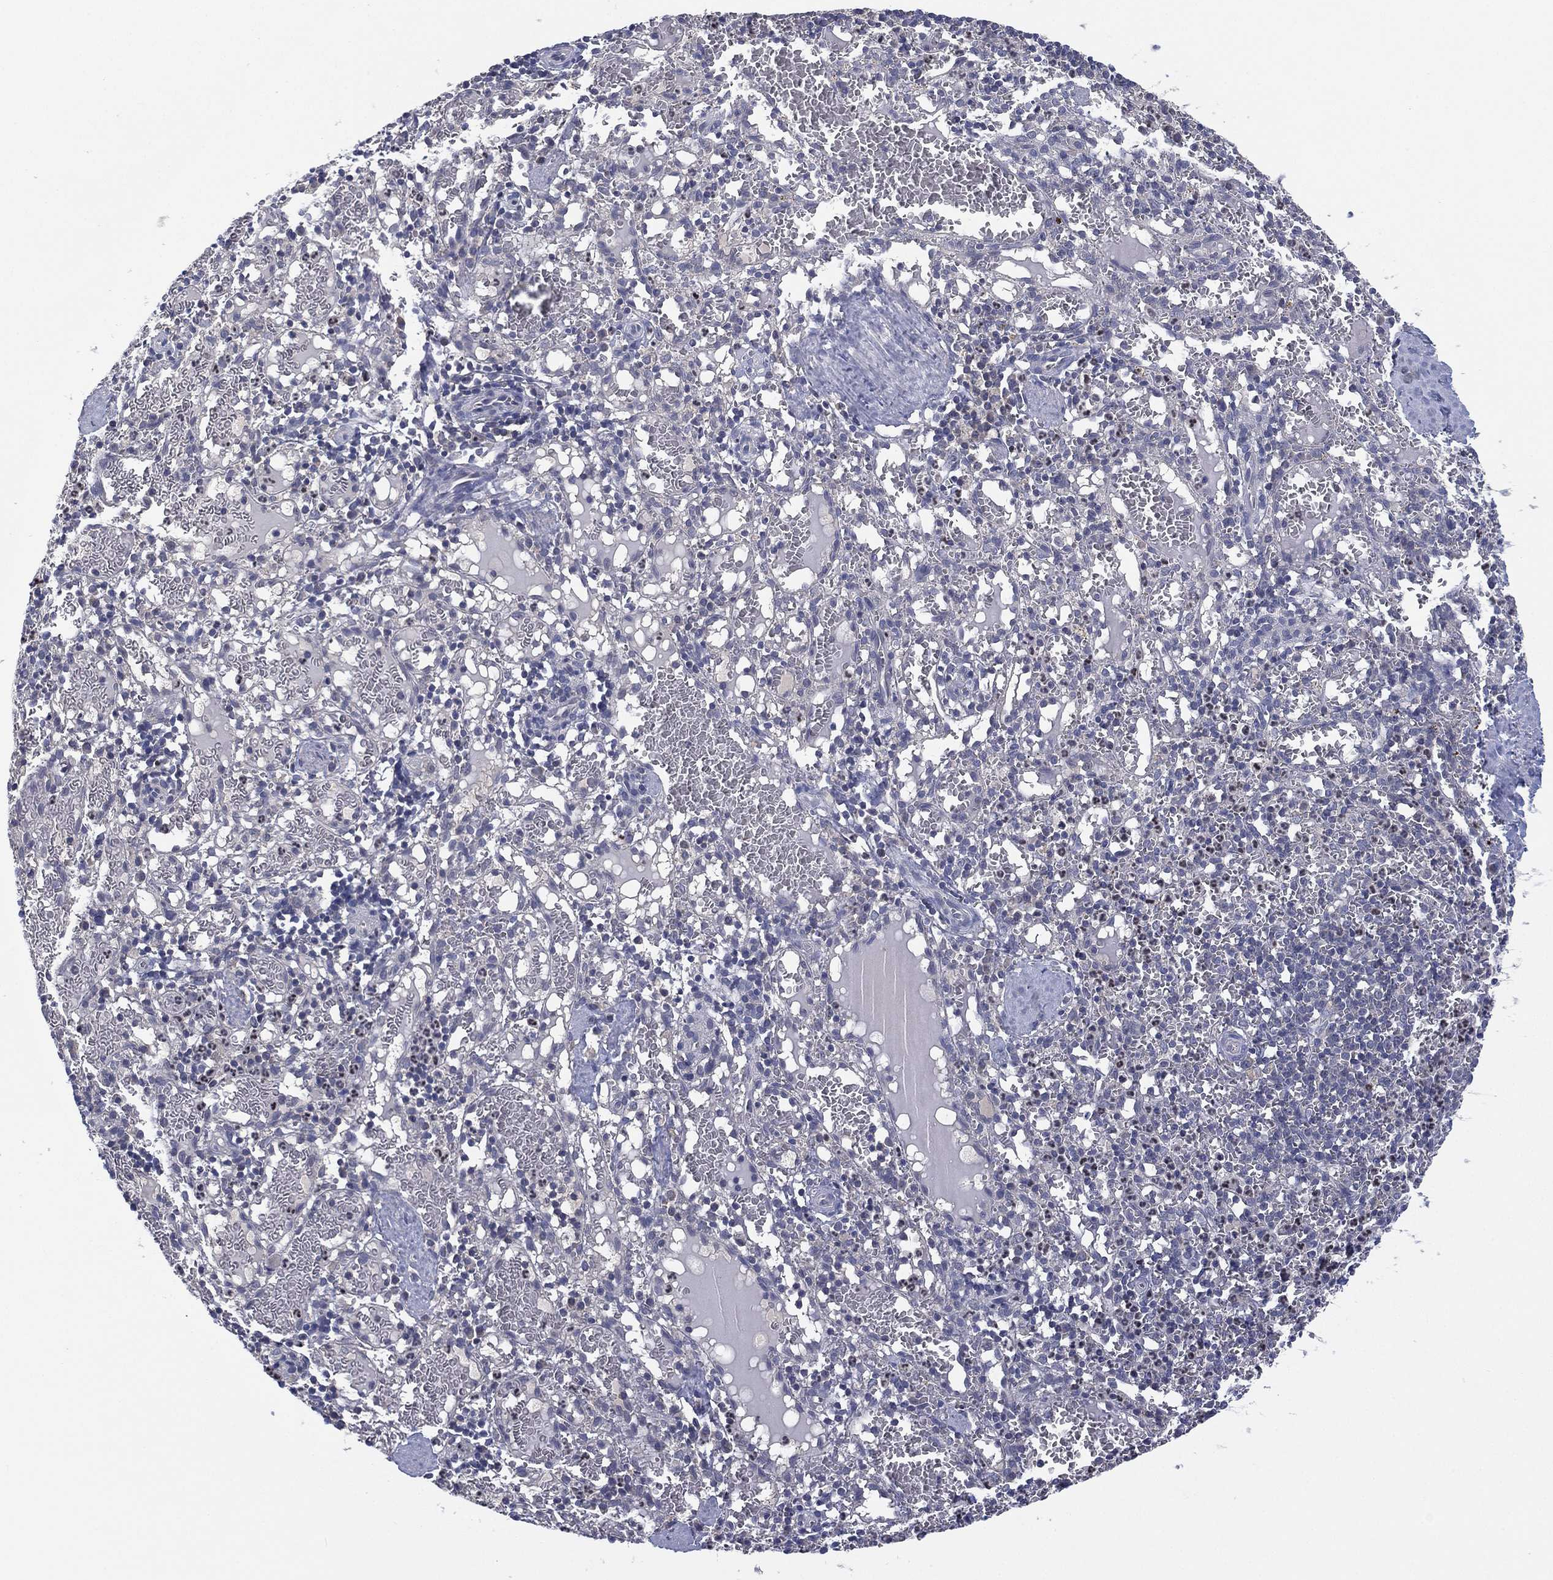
{"staining": {"intensity": "negative", "quantity": "none", "location": "none"}, "tissue": "spleen", "cell_type": "Cells in red pulp", "image_type": "normal", "snomed": [{"axis": "morphology", "description": "Normal tissue, NOS"}, {"axis": "topography", "description": "Spleen"}], "caption": "Histopathology image shows no protein expression in cells in red pulp of normal spleen.", "gene": "MPP7", "patient": {"sex": "male", "age": 11}}